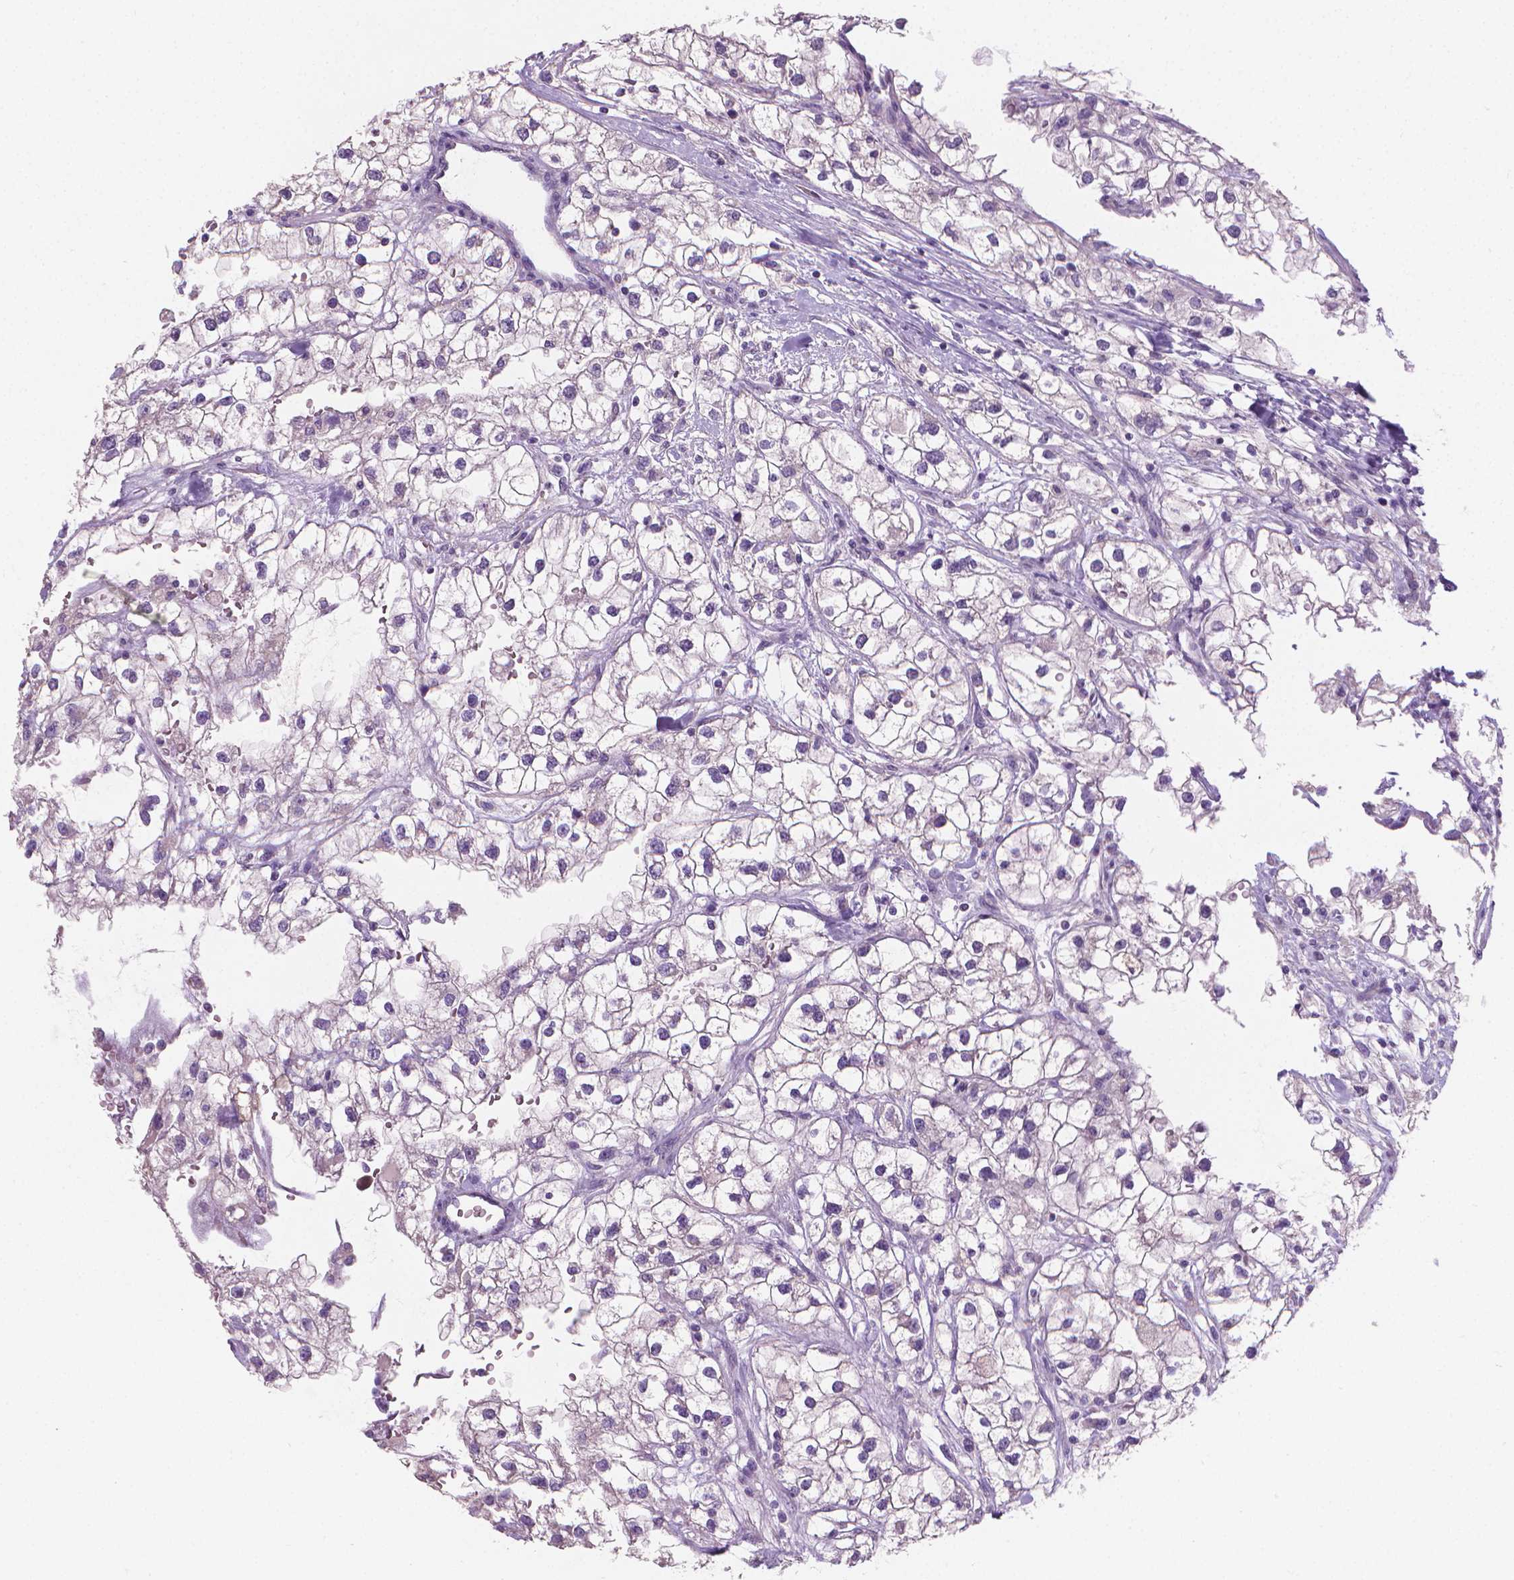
{"staining": {"intensity": "negative", "quantity": "none", "location": "none"}, "tissue": "renal cancer", "cell_type": "Tumor cells", "image_type": "cancer", "snomed": [{"axis": "morphology", "description": "Adenocarcinoma, NOS"}, {"axis": "topography", "description": "Kidney"}], "caption": "Micrograph shows no significant protein staining in tumor cells of renal cancer.", "gene": "GSDMA", "patient": {"sex": "male", "age": 59}}